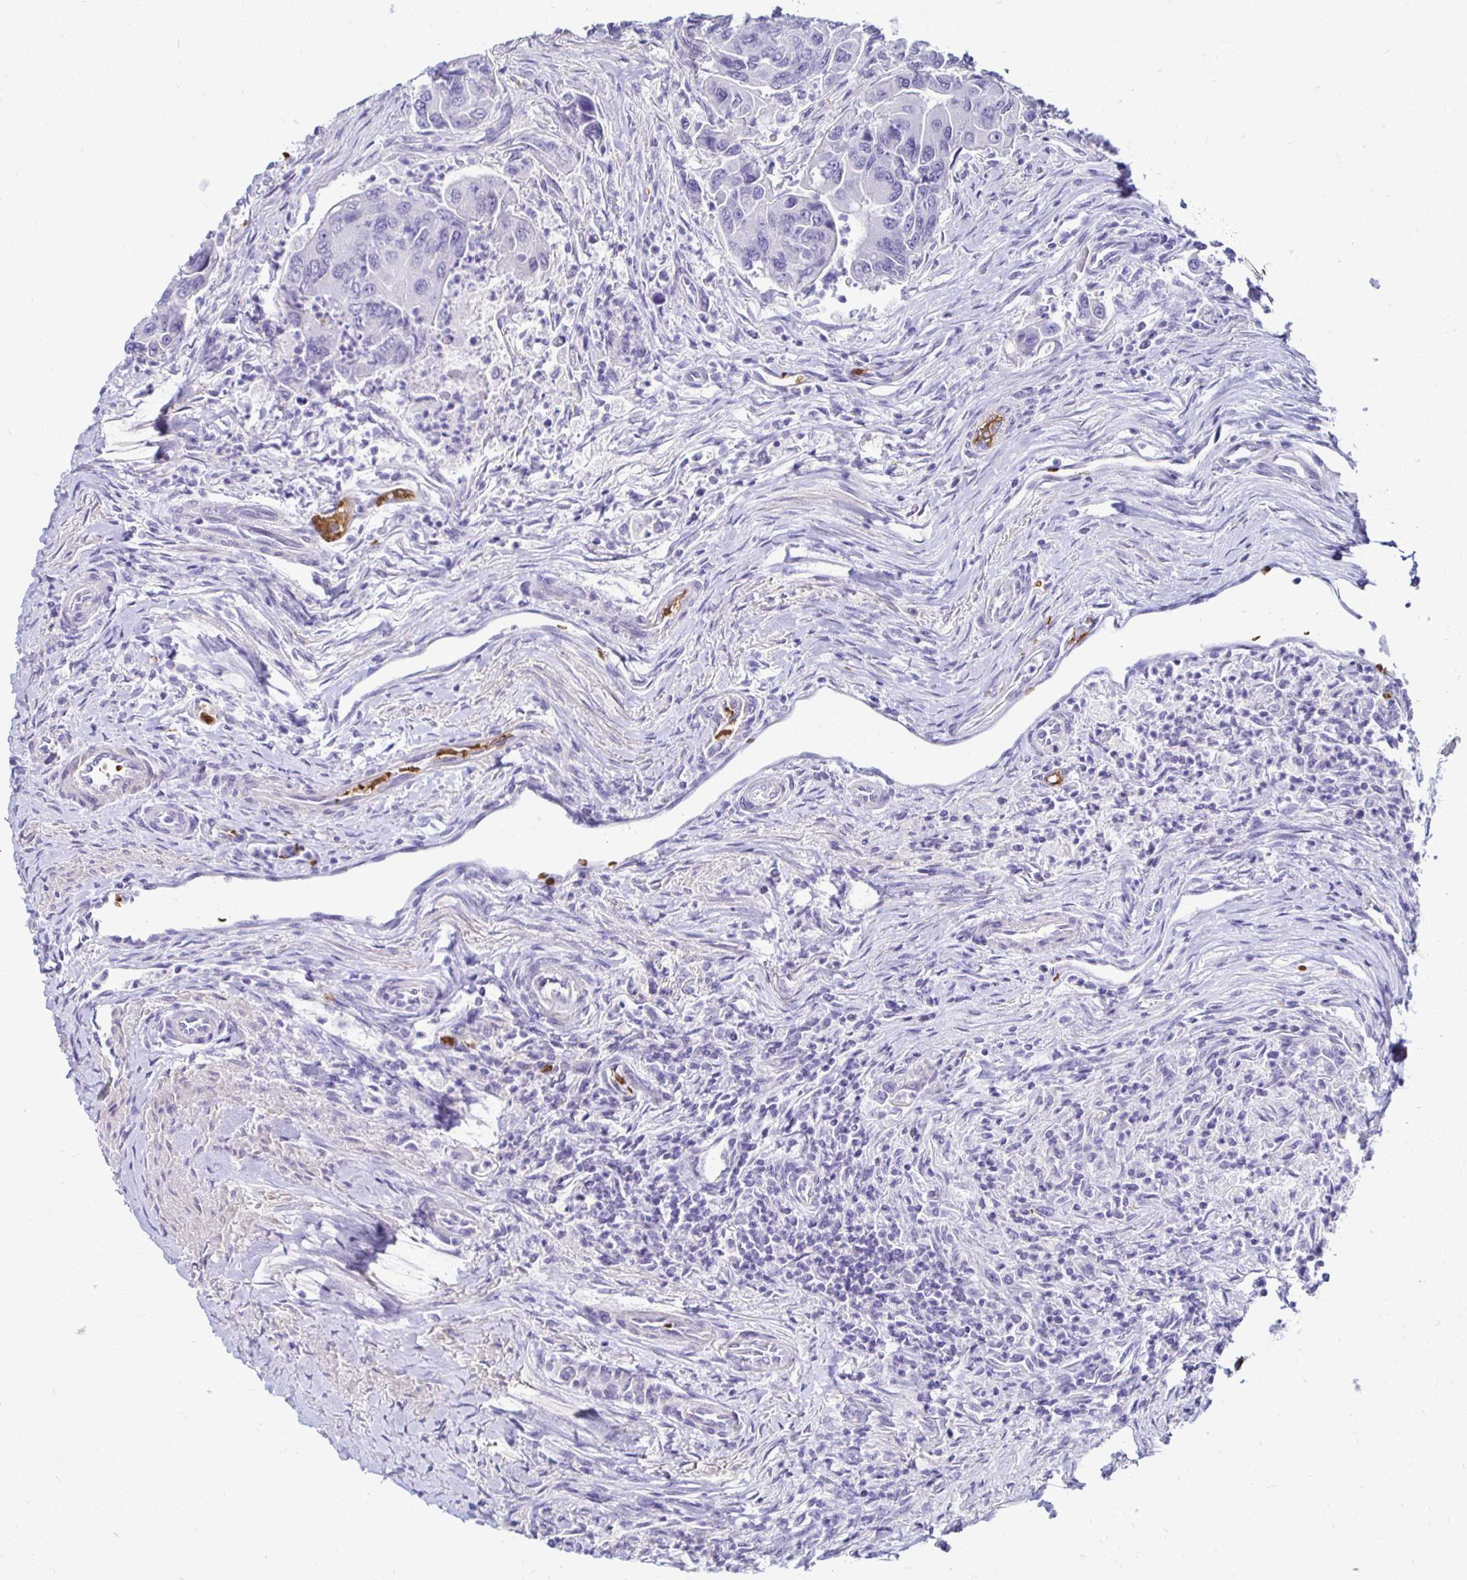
{"staining": {"intensity": "negative", "quantity": "none", "location": "none"}, "tissue": "colorectal cancer", "cell_type": "Tumor cells", "image_type": "cancer", "snomed": [{"axis": "morphology", "description": "Adenocarcinoma, NOS"}, {"axis": "topography", "description": "Colon"}], "caption": "Tumor cells are negative for brown protein staining in adenocarcinoma (colorectal).", "gene": "RHBDL3", "patient": {"sex": "female", "age": 67}}